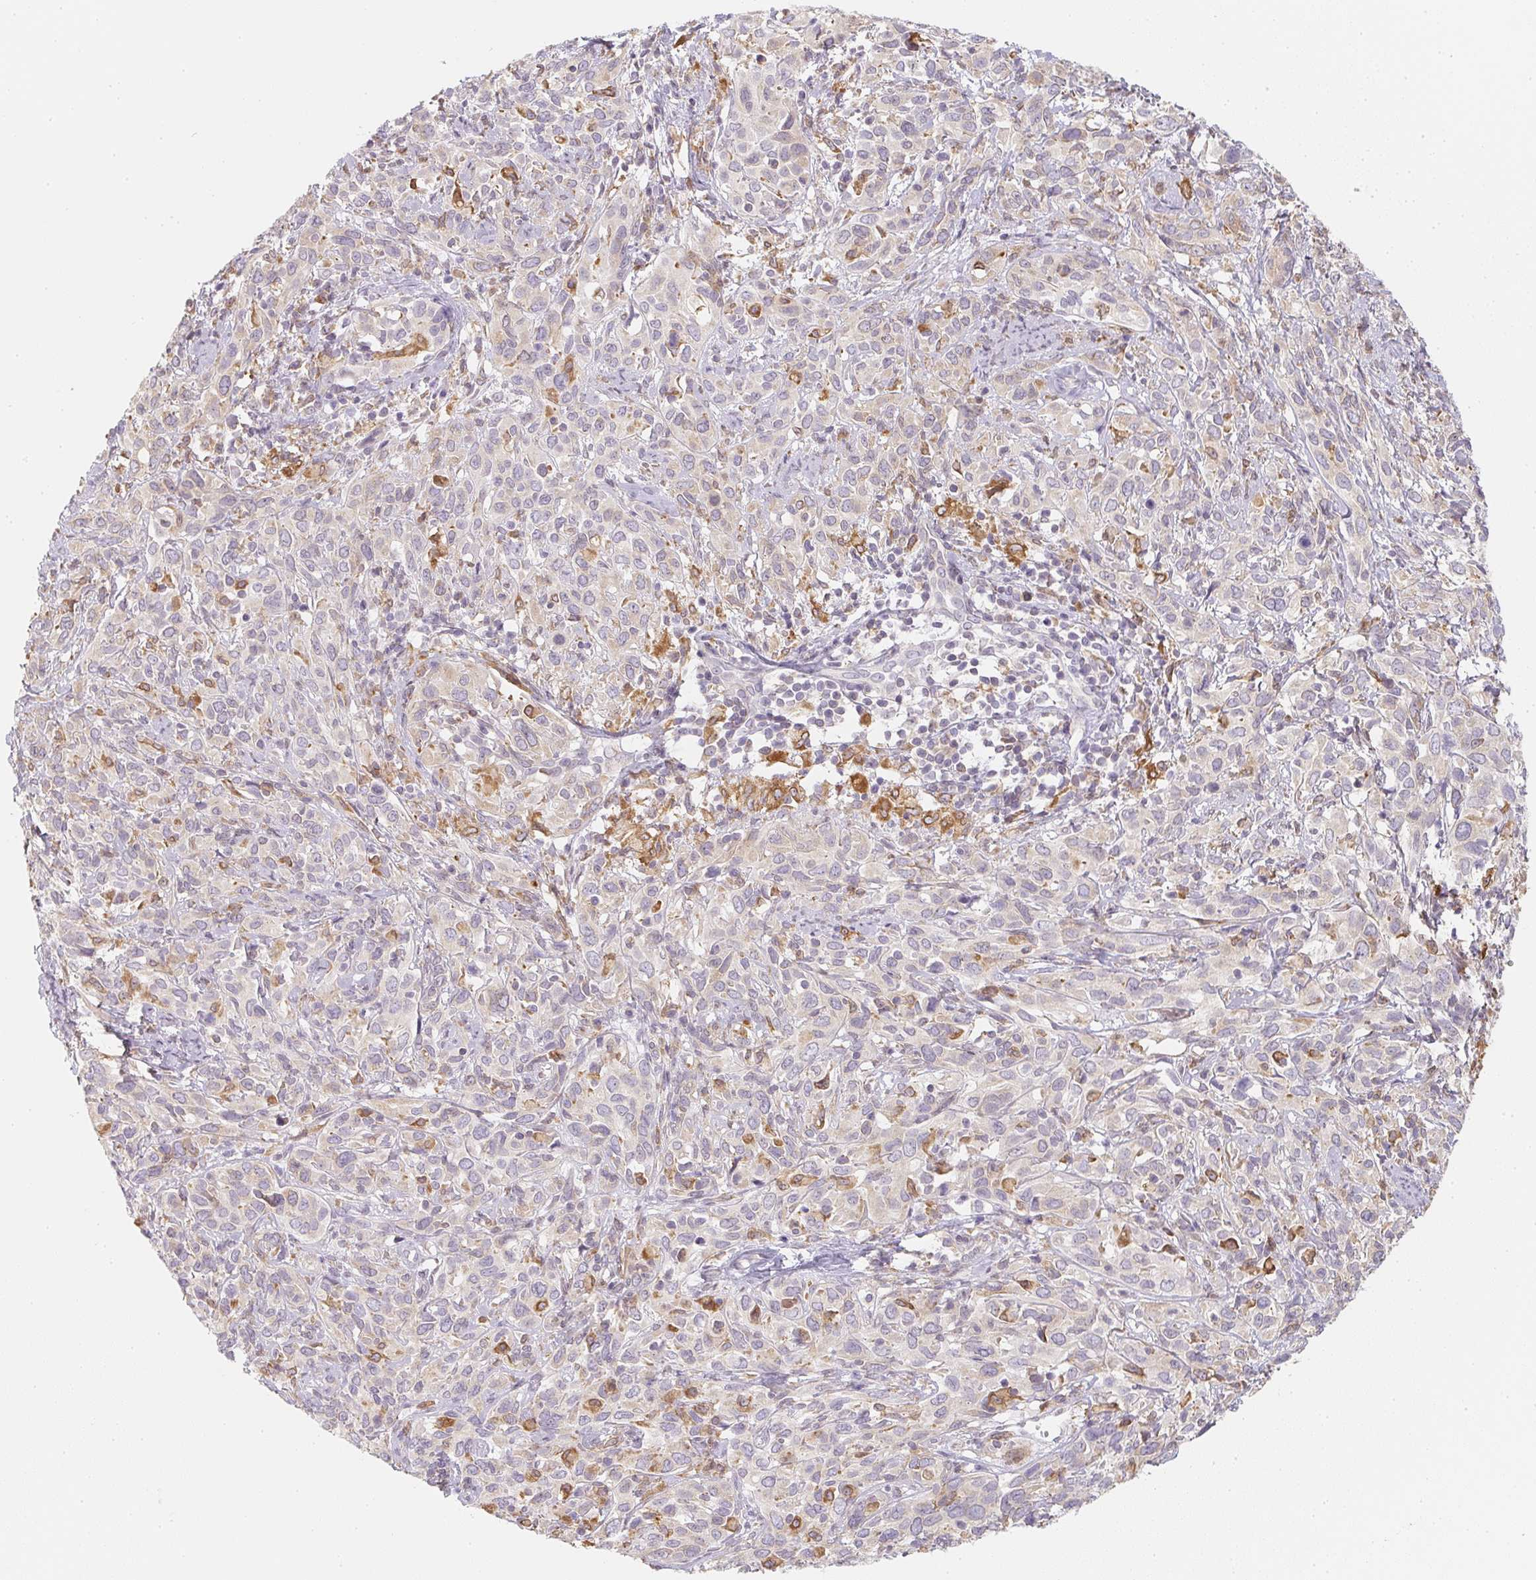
{"staining": {"intensity": "negative", "quantity": "none", "location": "none"}, "tissue": "cervical cancer", "cell_type": "Tumor cells", "image_type": "cancer", "snomed": [{"axis": "morphology", "description": "Normal tissue, NOS"}, {"axis": "morphology", "description": "Squamous cell carcinoma, NOS"}, {"axis": "topography", "description": "Cervix"}], "caption": "A high-resolution image shows immunohistochemistry staining of cervical cancer, which demonstrates no significant positivity in tumor cells.", "gene": "SOAT1", "patient": {"sex": "female", "age": 51}}